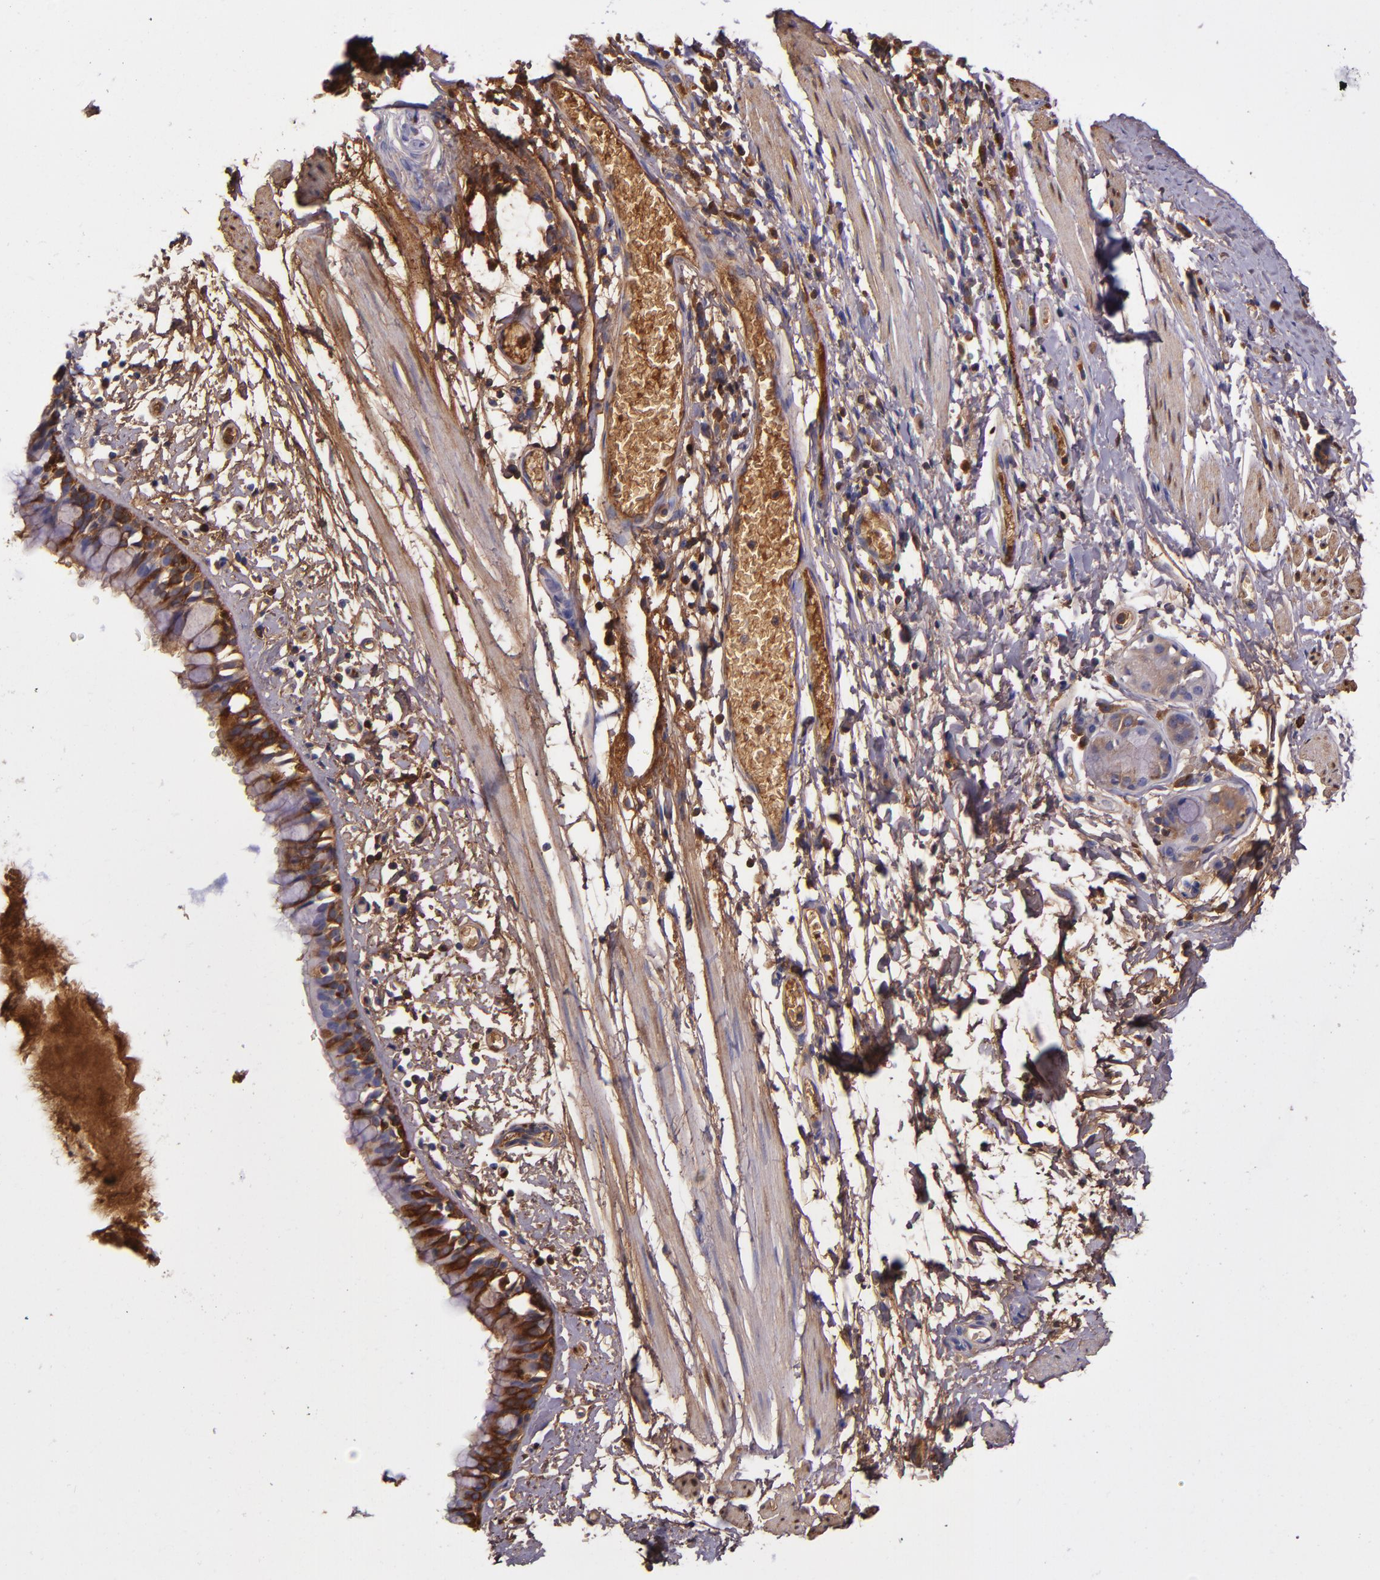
{"staining": {"intensity": "strong", "quantity": "25%-75%", "location": "cytoplasmic/membranous"}, "tissue": "bronchus", "cell_type": "Respiratory epithelial cells", "image_type": "normal", "snomed": [{"axis": "morphology", "description": "Normal tissue, NOS"}, {"axis": "topography", "description": "Lymph node of abdomen"}, {"axis": "topography", "description": "Lymph node of pelvis"}], "caption": "This histopathology image exhibits immunohistochemistry staining of unremarkable human bronchus, with high strong cytoplasmic/membranous staining in about 25%-75% of respiratory epithelial cells.", "gene": "CLEC3B", "patient": {"sex": "female", "age": 65}}